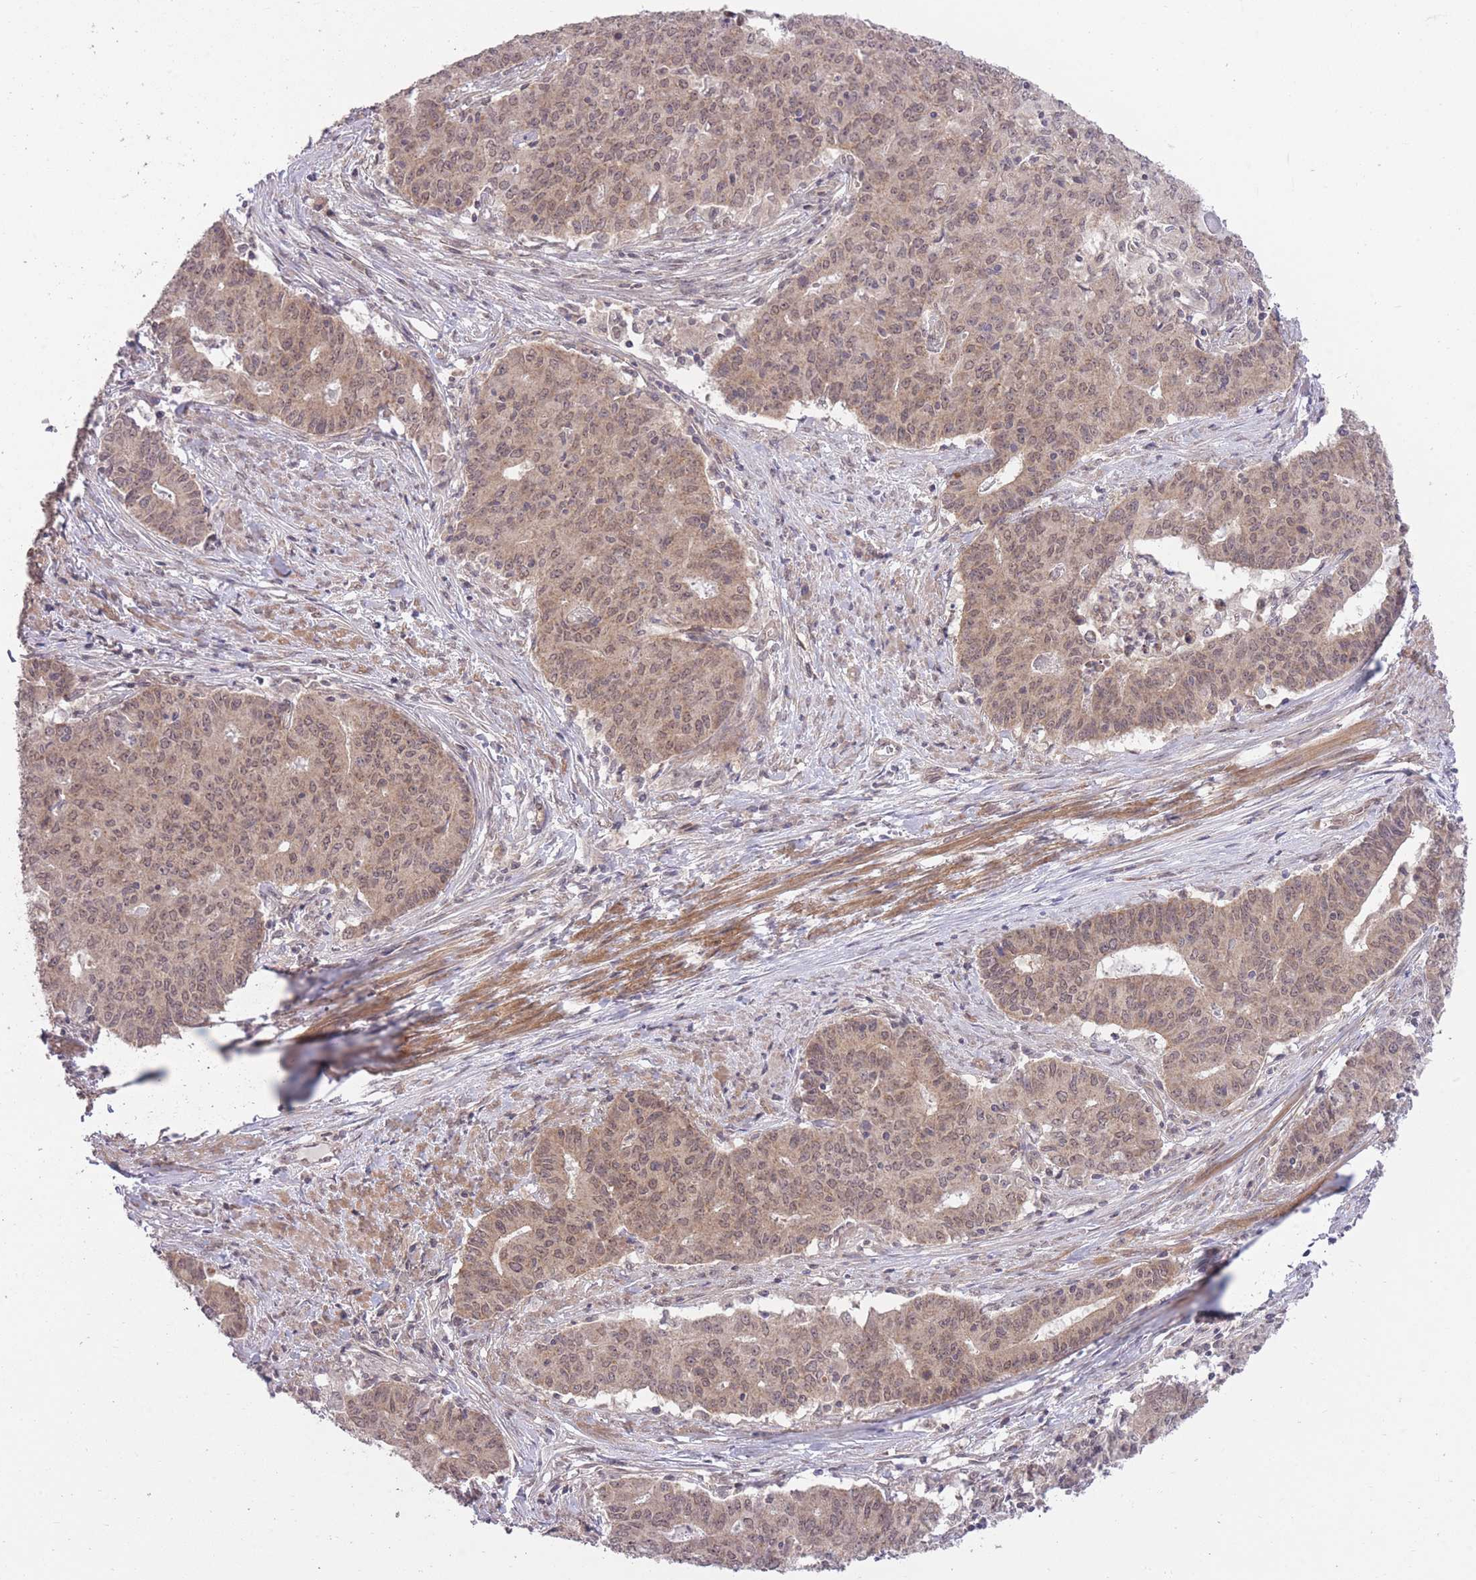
{"staining": {"intensity": "moderate", "quantity": ">75%", "location": "nuclear"}, "tissue": "endometrial cancer", "cell_type": "Tumor cells", "image_type": "cancer", "snomed": [{"axis": "morphology", "description": "Adenocarcinoma, NOS"}, {"axis": "topography", "description": "Endometrium"}], "caption": "High-power microscopy captured an IHC image of adenocarcinoma (endometrial), revealing moderate nuclear expression in about >75% of tumor cells. (IHC, brightfield microscopy, high magnification).", "gene": "ELOA2", "patient": {"sex": "female", "age": 59}}